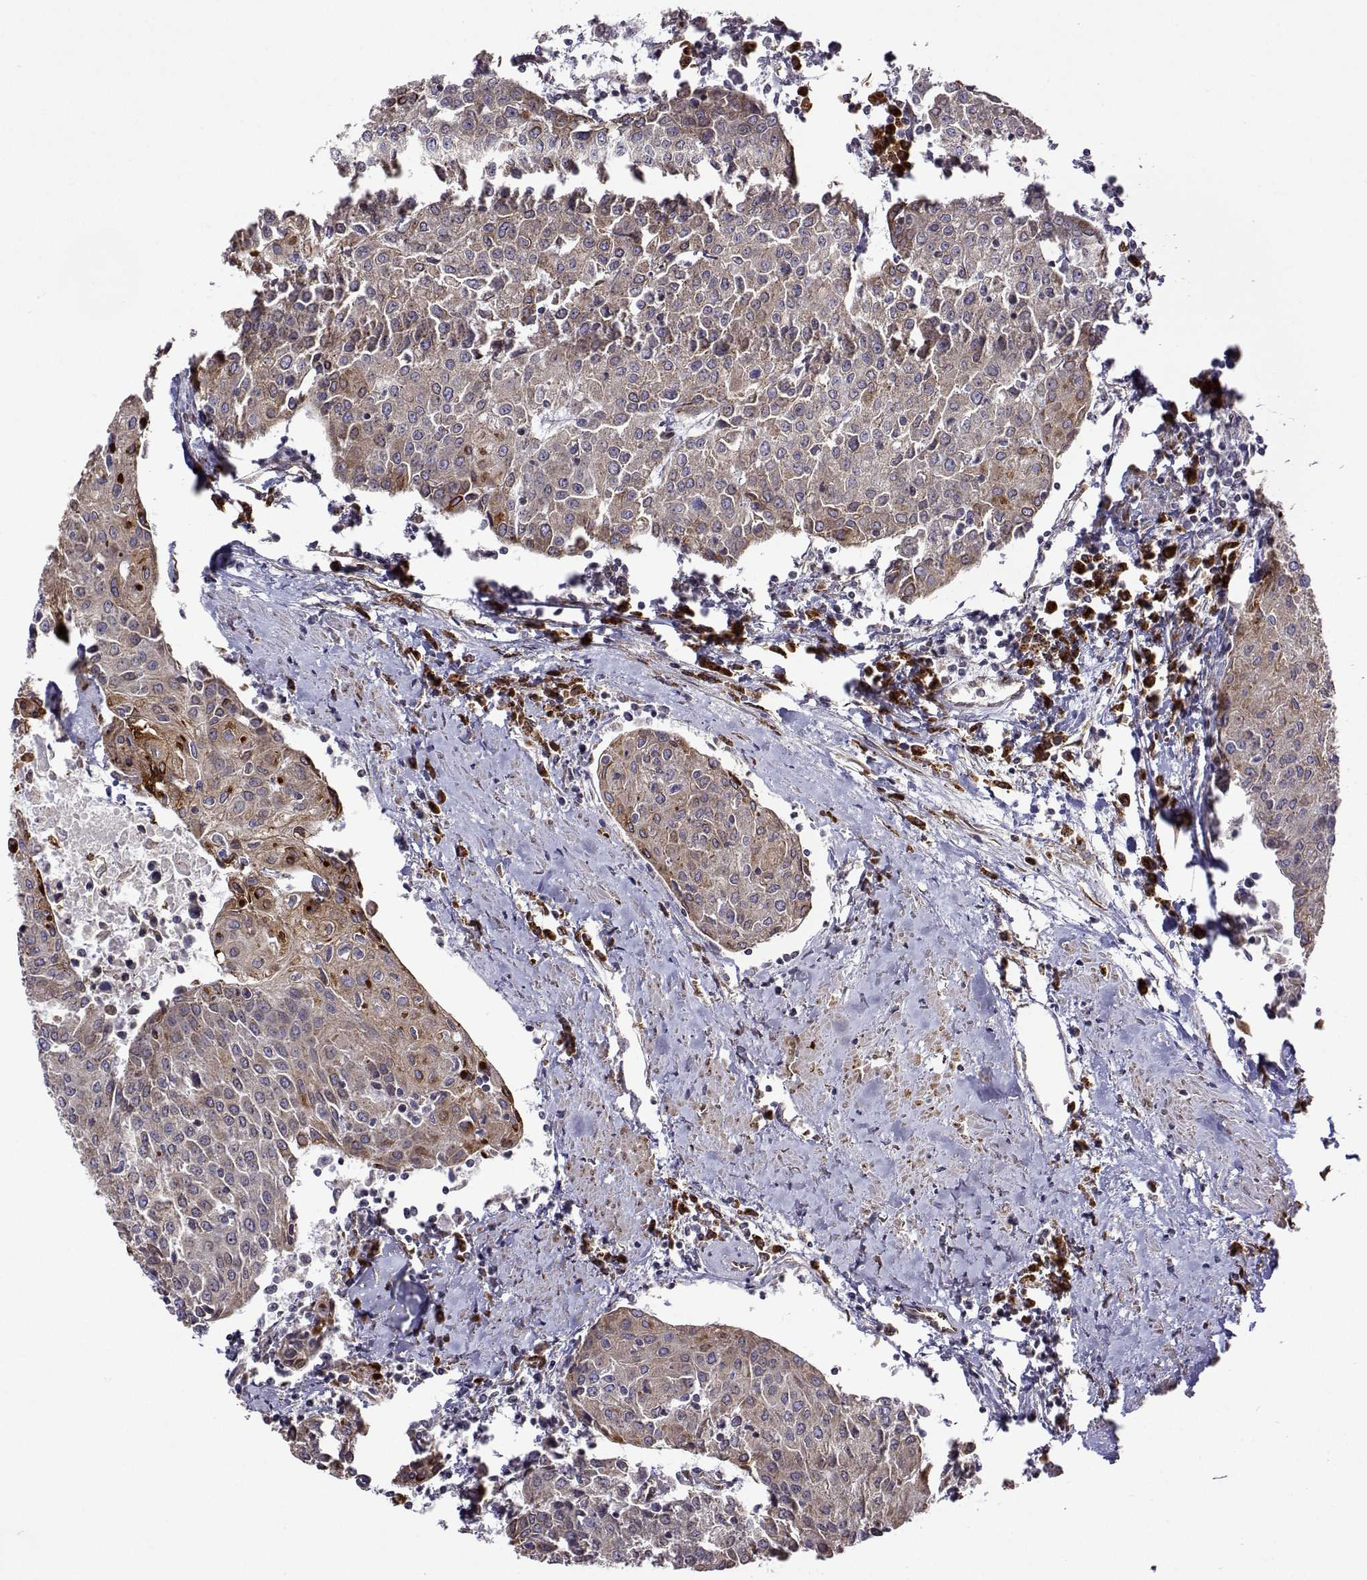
{"staining": {"intensity": "weak", "quantity": "25%-75%", "location": "cytoplasmic/membranous"}, "tissue": "urothelial cancer", "cell_type": "Tumor cells", "image_type": "cancer", "snomed": [{"axis": "morphology", "description": "Urothelial carcinoma, High grade"}, {"axis": "topography", "description": "Urinary bladder"}], "caption": "Immunohistochemistry micrograph of human urothelial carcinoma (high-grade) stained for a protein (brown), which displays low levels of weak cytoplasmic/membranous staining in approximately 25%-75% of tumor cells.", "gene": "PGRMC2", "patient": {"sex": "female", "age": 85}}